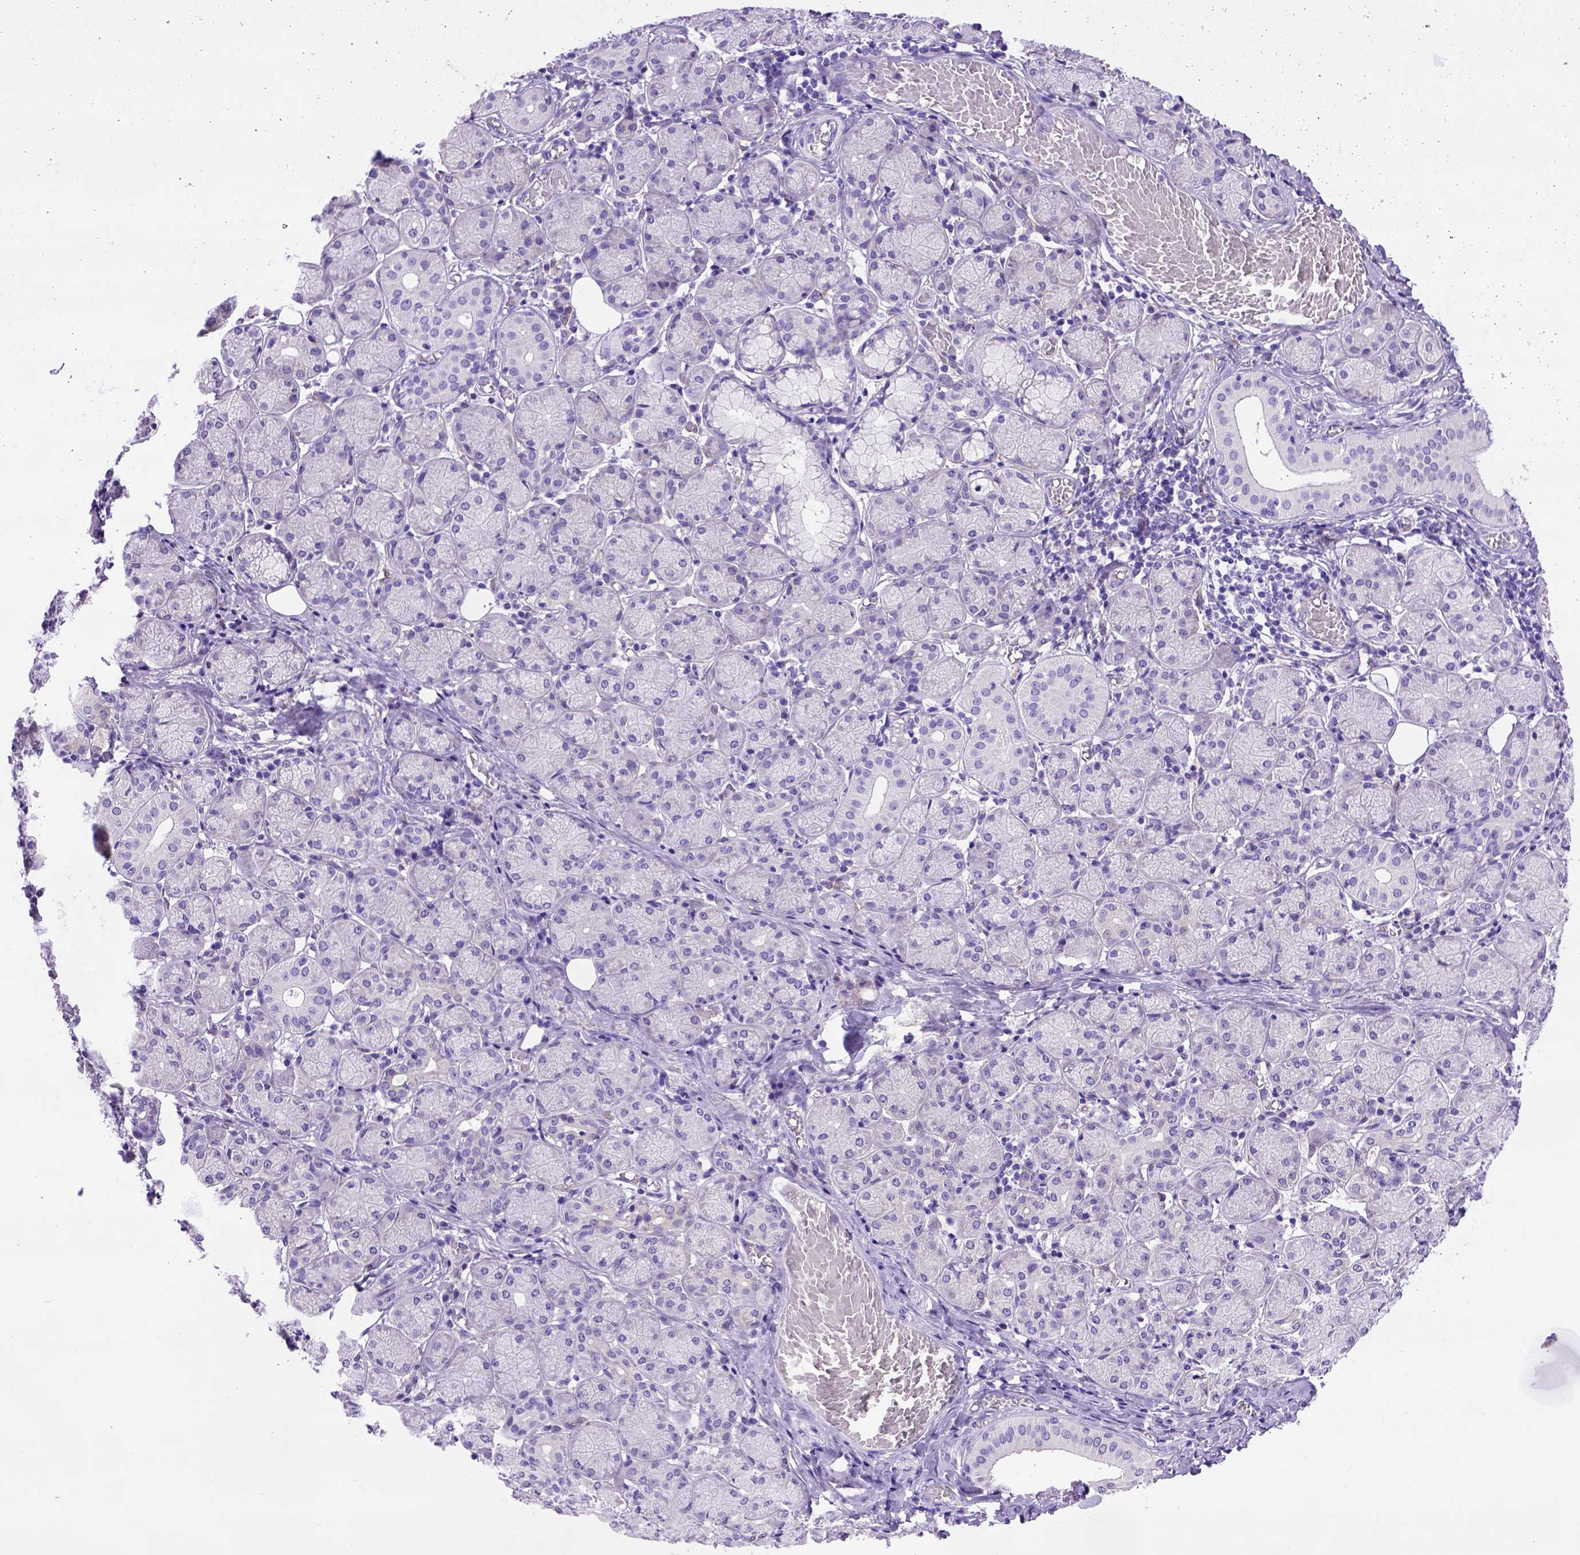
{"staining": {"intensity": "negative", "quantity": "none", "location": "none"}, "tissue": "salivary gland", "cell_type": "Glandular cells", "image_type": "normal", "snomed": [{"axis": "morphology", "description": "Normal tissue, NOS"}, {"axis": "topography", "description": "Salivary gland"}, {"axis": "topography", "description": "Peripheral nerve tissue"}], "caption": "Protein analysis of unremarkable salivary gland displays no significant staining in glandular cells.", "gene": "PTGES", "patient": {"sex": "female", "age": 24}}